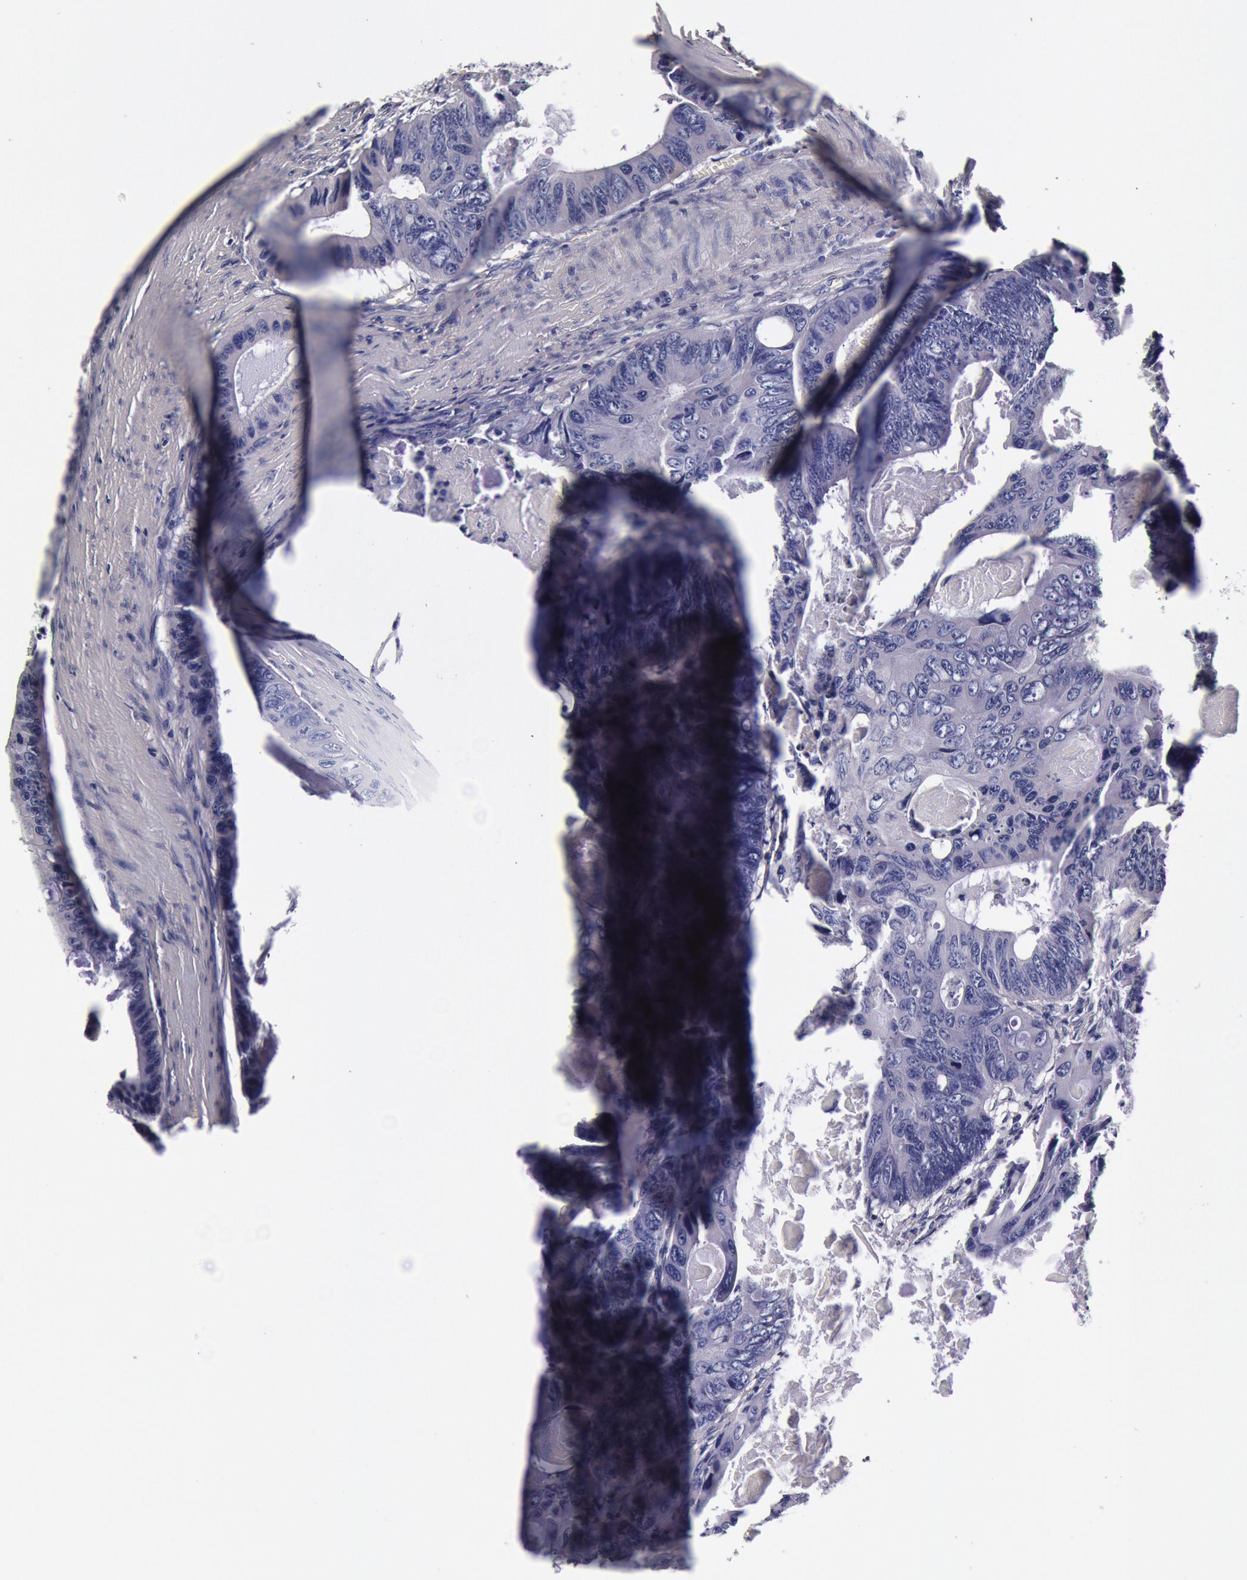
{"staining": {"intensity": "negative", "quantity": "none", "location": "none"}, "tissue": "colorectal cancer", "cell_type": "Tumor cells", "image_type": "cancer", "snomed": [{"axis": "morphology", "description": "Adenocarcinoma, NOS"}, {"axis": "topography", "description": "Colon"}], "caption": "This is an immunohistochemistry photomicrograph of colorectal cancer. There is no positivity in tumor cells.", "gene": "CCDC22", "patient": {"sex": "female", "age": 55}}